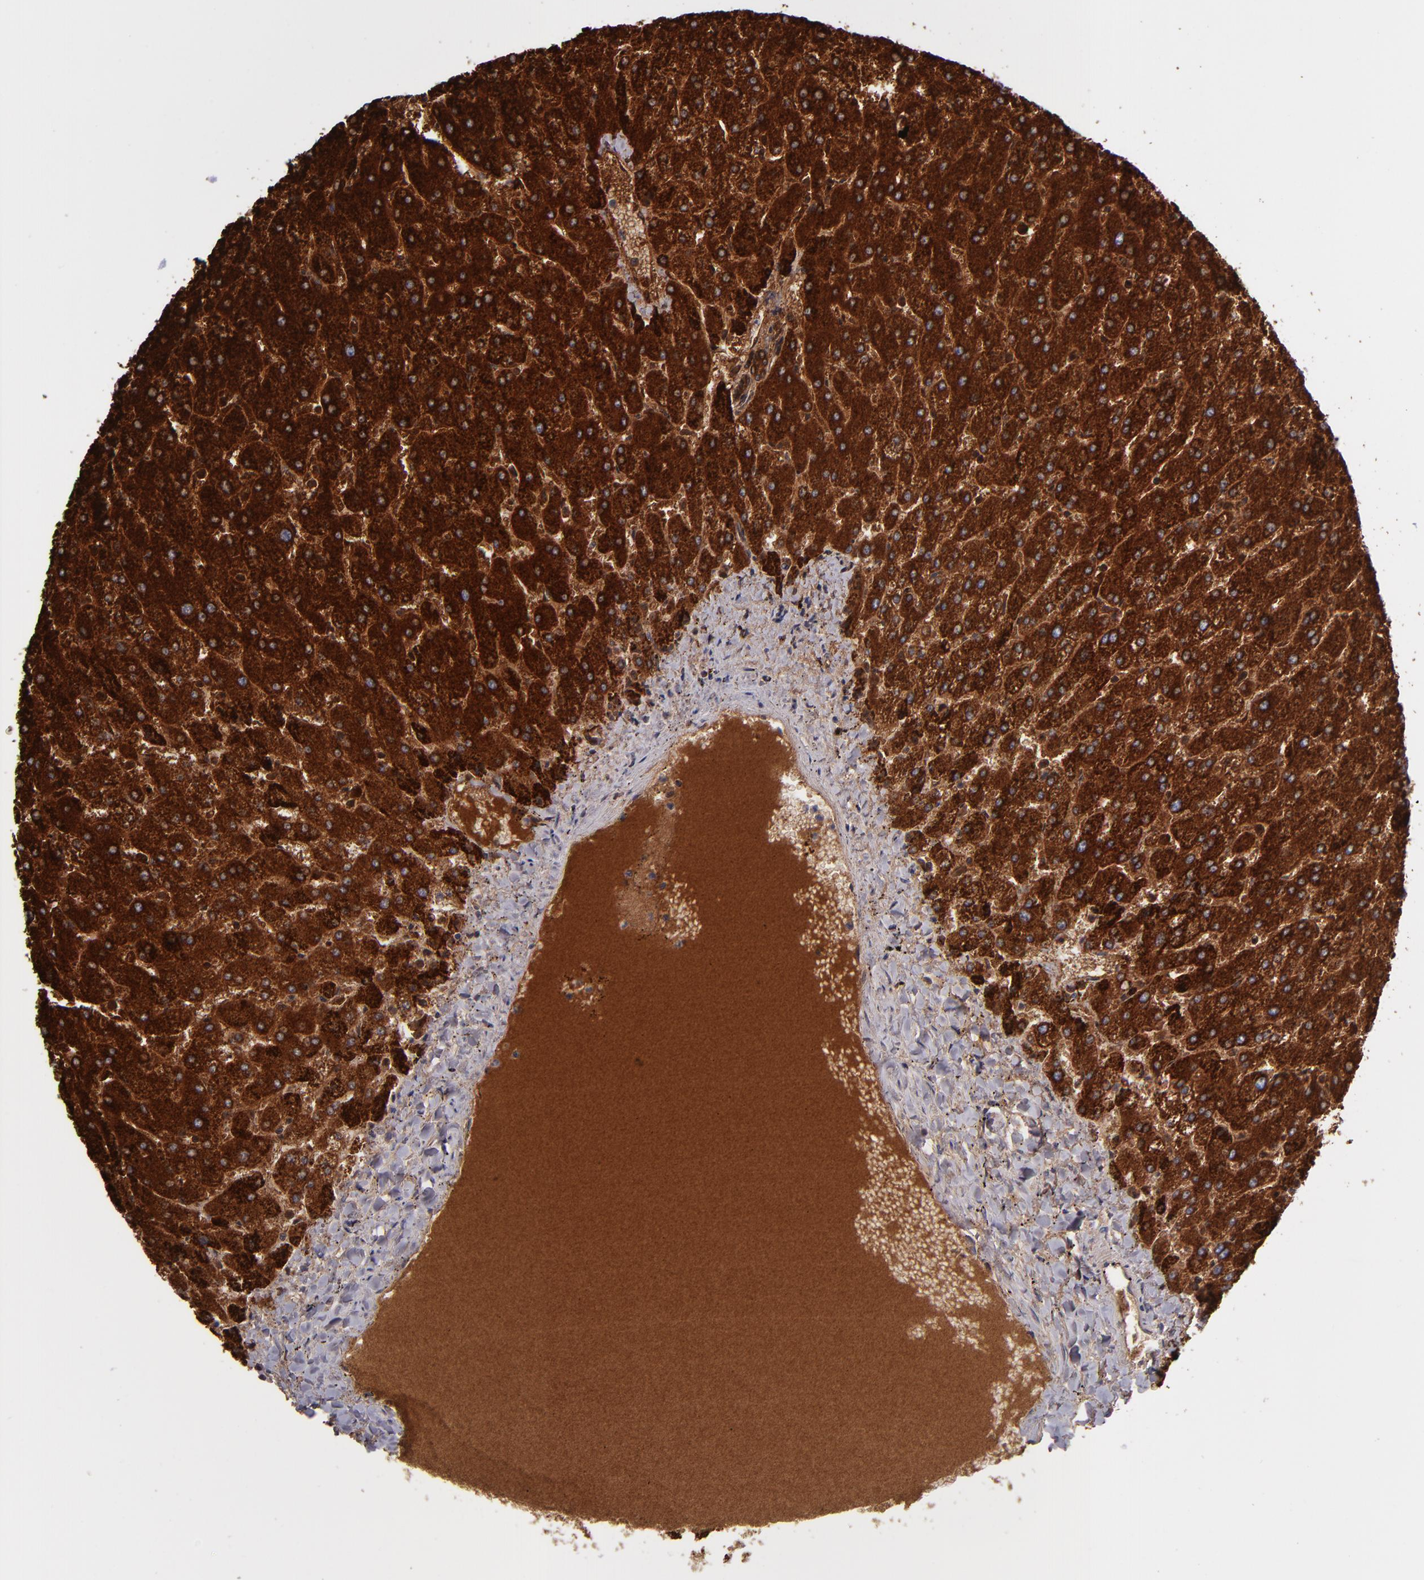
{"staining": {"intensity": "strong", "quantity": ">75%", "location": "cytoplasmic/membranous"}, "tissue": "liver", "cell_type": "Hepatocytes", "image_type": "normal", "snomed": [{"axis": "morphology", "description": "Normal tissue, NOS"}, {"axis": "topography", "description": "Liver"}], "caption": "High-magnification brightfield microscopy of normal liver stained with DAB (brown) and counterstained with hematoxylin (blue). hepatocytes exhibit strong cytoplasmic/membranous positivity is appreciated in about>75% of cells.", "gene": "CLTA", "patient": {"sex": "female", "age": 32}}